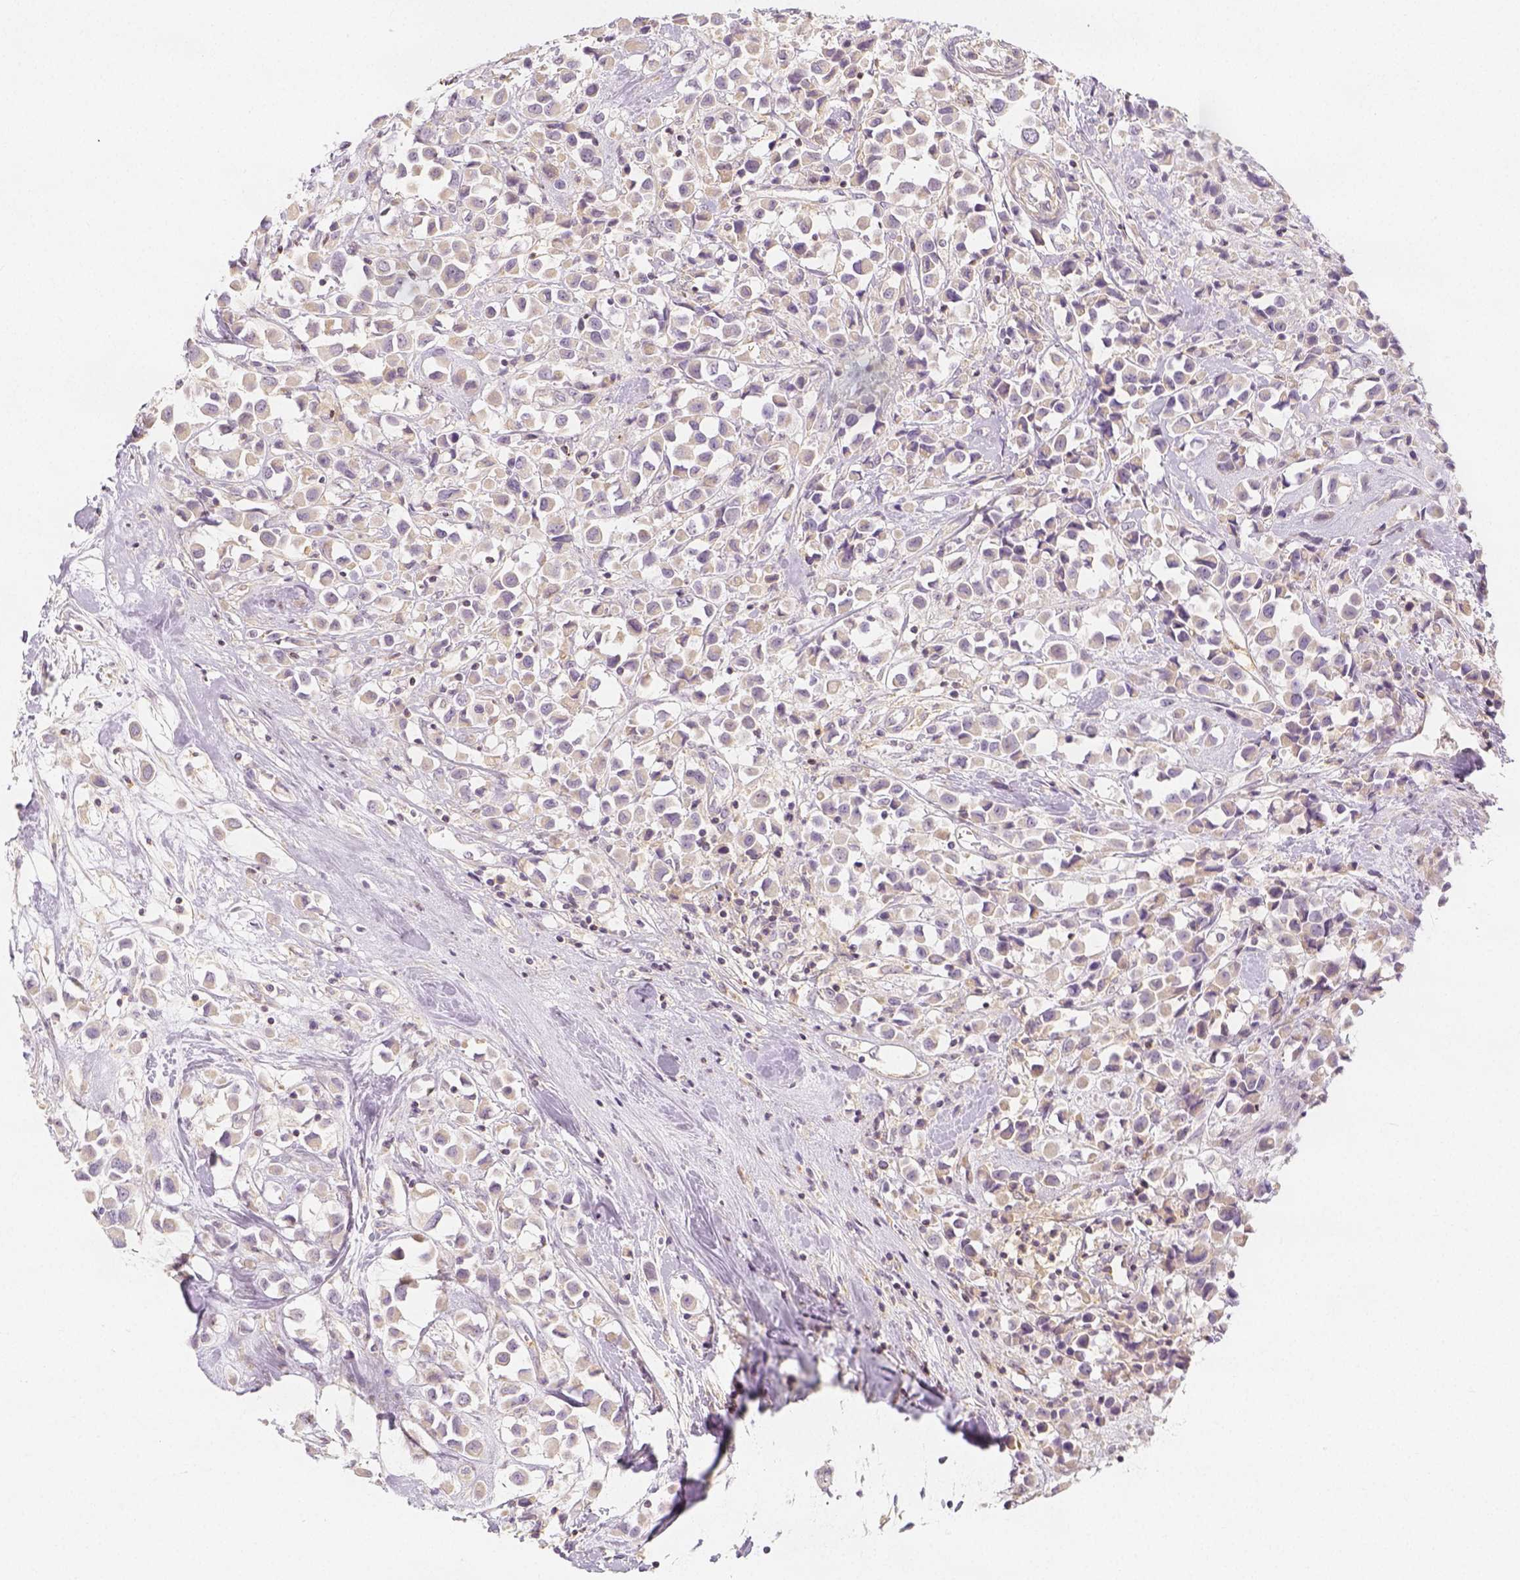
{"staining": {"intensity": "negative", "quantity": "none", "location": "none"}, "tissue": "breast cancer", "cell_type": "Tumor cells", "image_type": "cancer", "snomed": [{"axis": "morphology", "description": "Duct carcinoma"}, {"axis": "topography", "description": "Breast"}], "caption": "DAB immunohistochemical staining of human breast cancer (invasive ductal carcinoma) displays no significant positivity in tumor cells. (Brightfield microscopy of DAB (3,3'-diaminobenzidine) immunohistochemistry at high magnification).", "gene": "PTPRJ", "patient": {"sex": "female", "age": 61}}